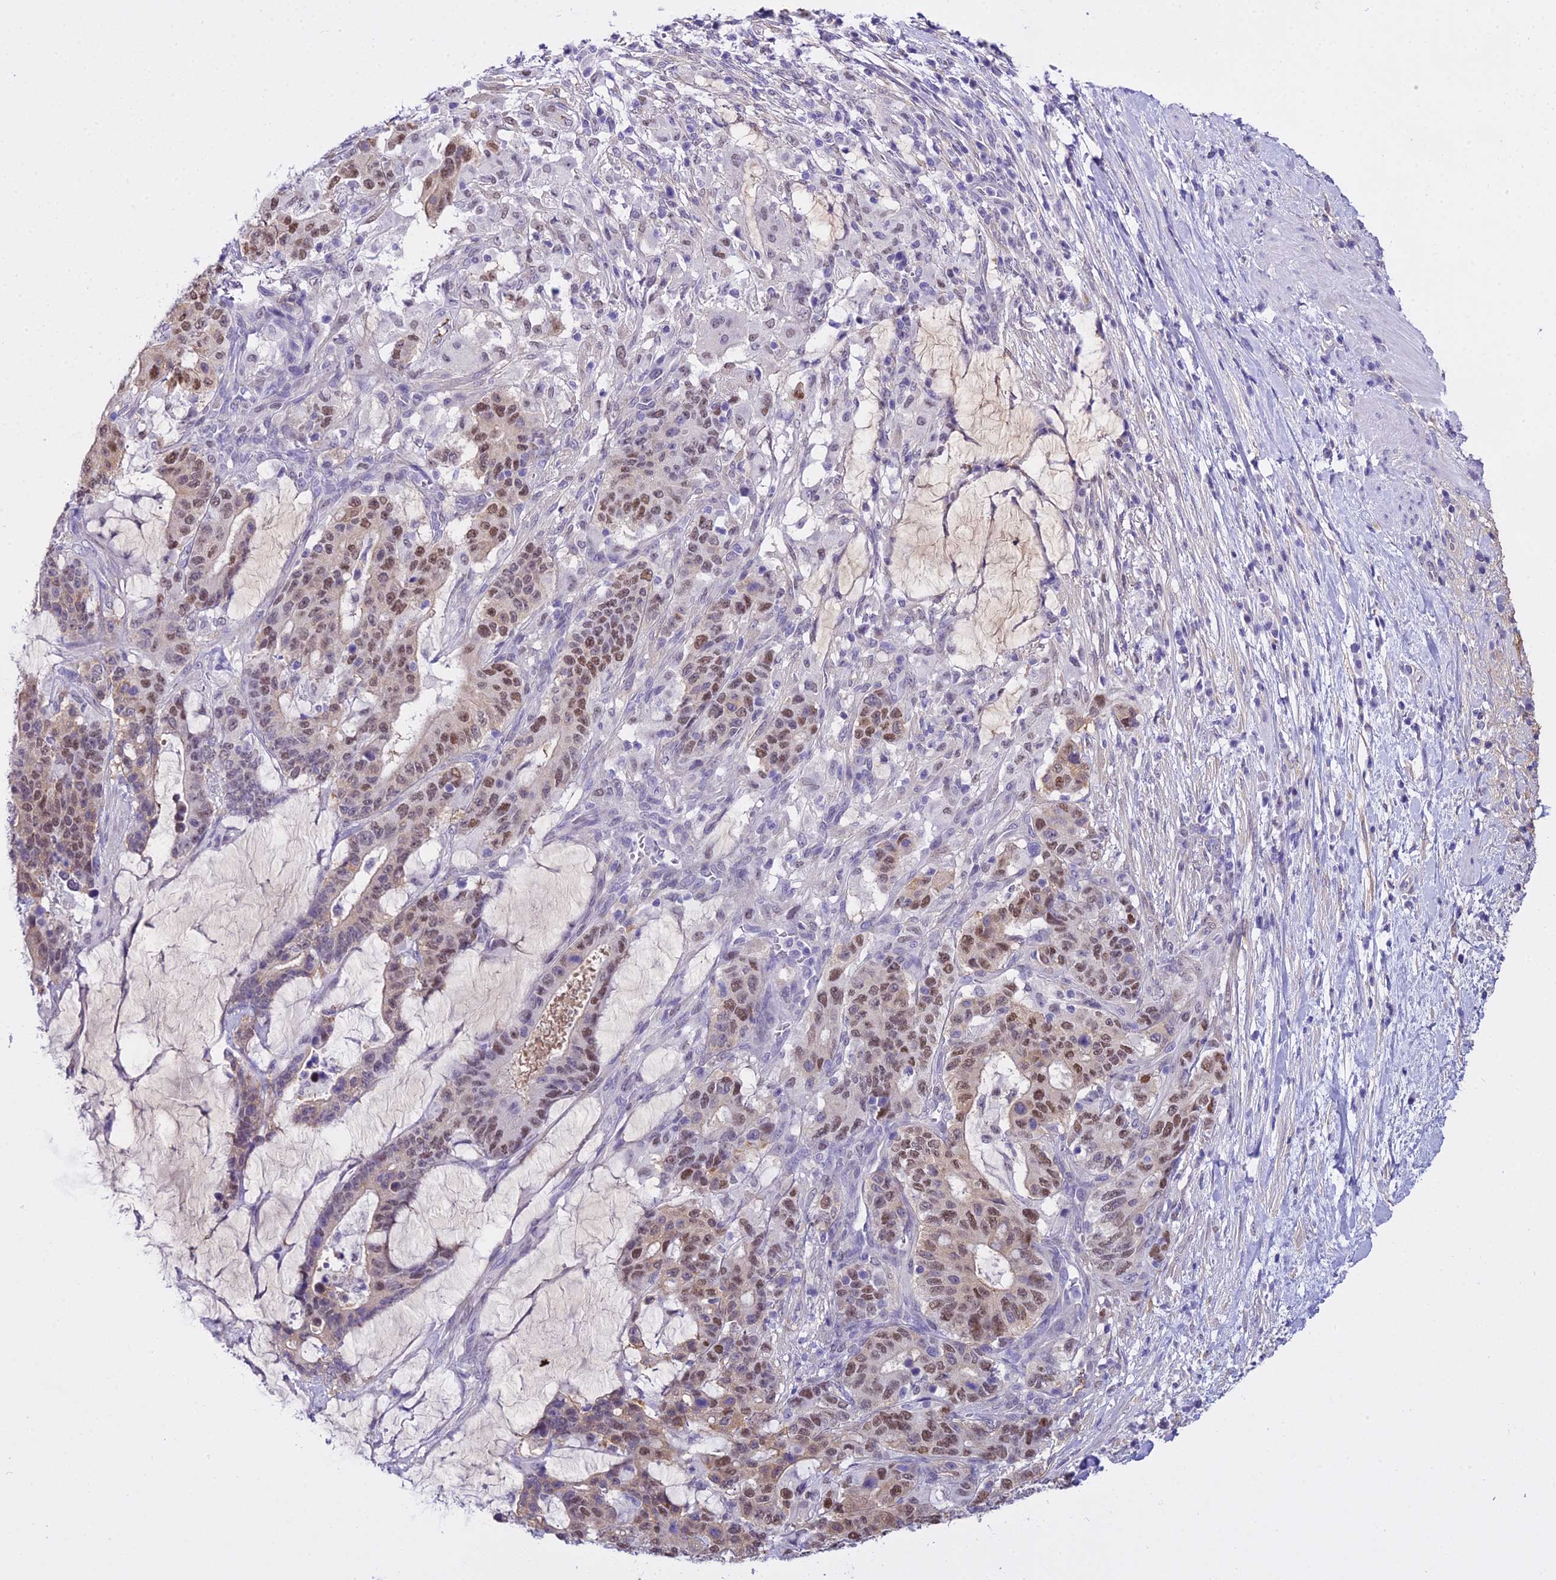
{"staining": {"intensity": "moderate", "quantity": "25%-75%", "location": "cytoplasmic/membranous,nuclear"}, "tissue": "stomach cancer", "cell_type": "Tumor cells", "image_type": "cancer", "snomed": [{"axis": "morphology", "description": "Normal tissue, NOS"}, {"axis": "morphology", "description": "Adenocarcinoma, NOS"}, {"axis": "topography", "description": "Stomach"}], "caption": "A brown stain labels moderate cytoplasmic/membranous and nuclear expression of a protein in human adenocarcinoma (stomach) tumor cells.", "gene": "MAT2A", "patient": {"sex": "female", "age": 64}}